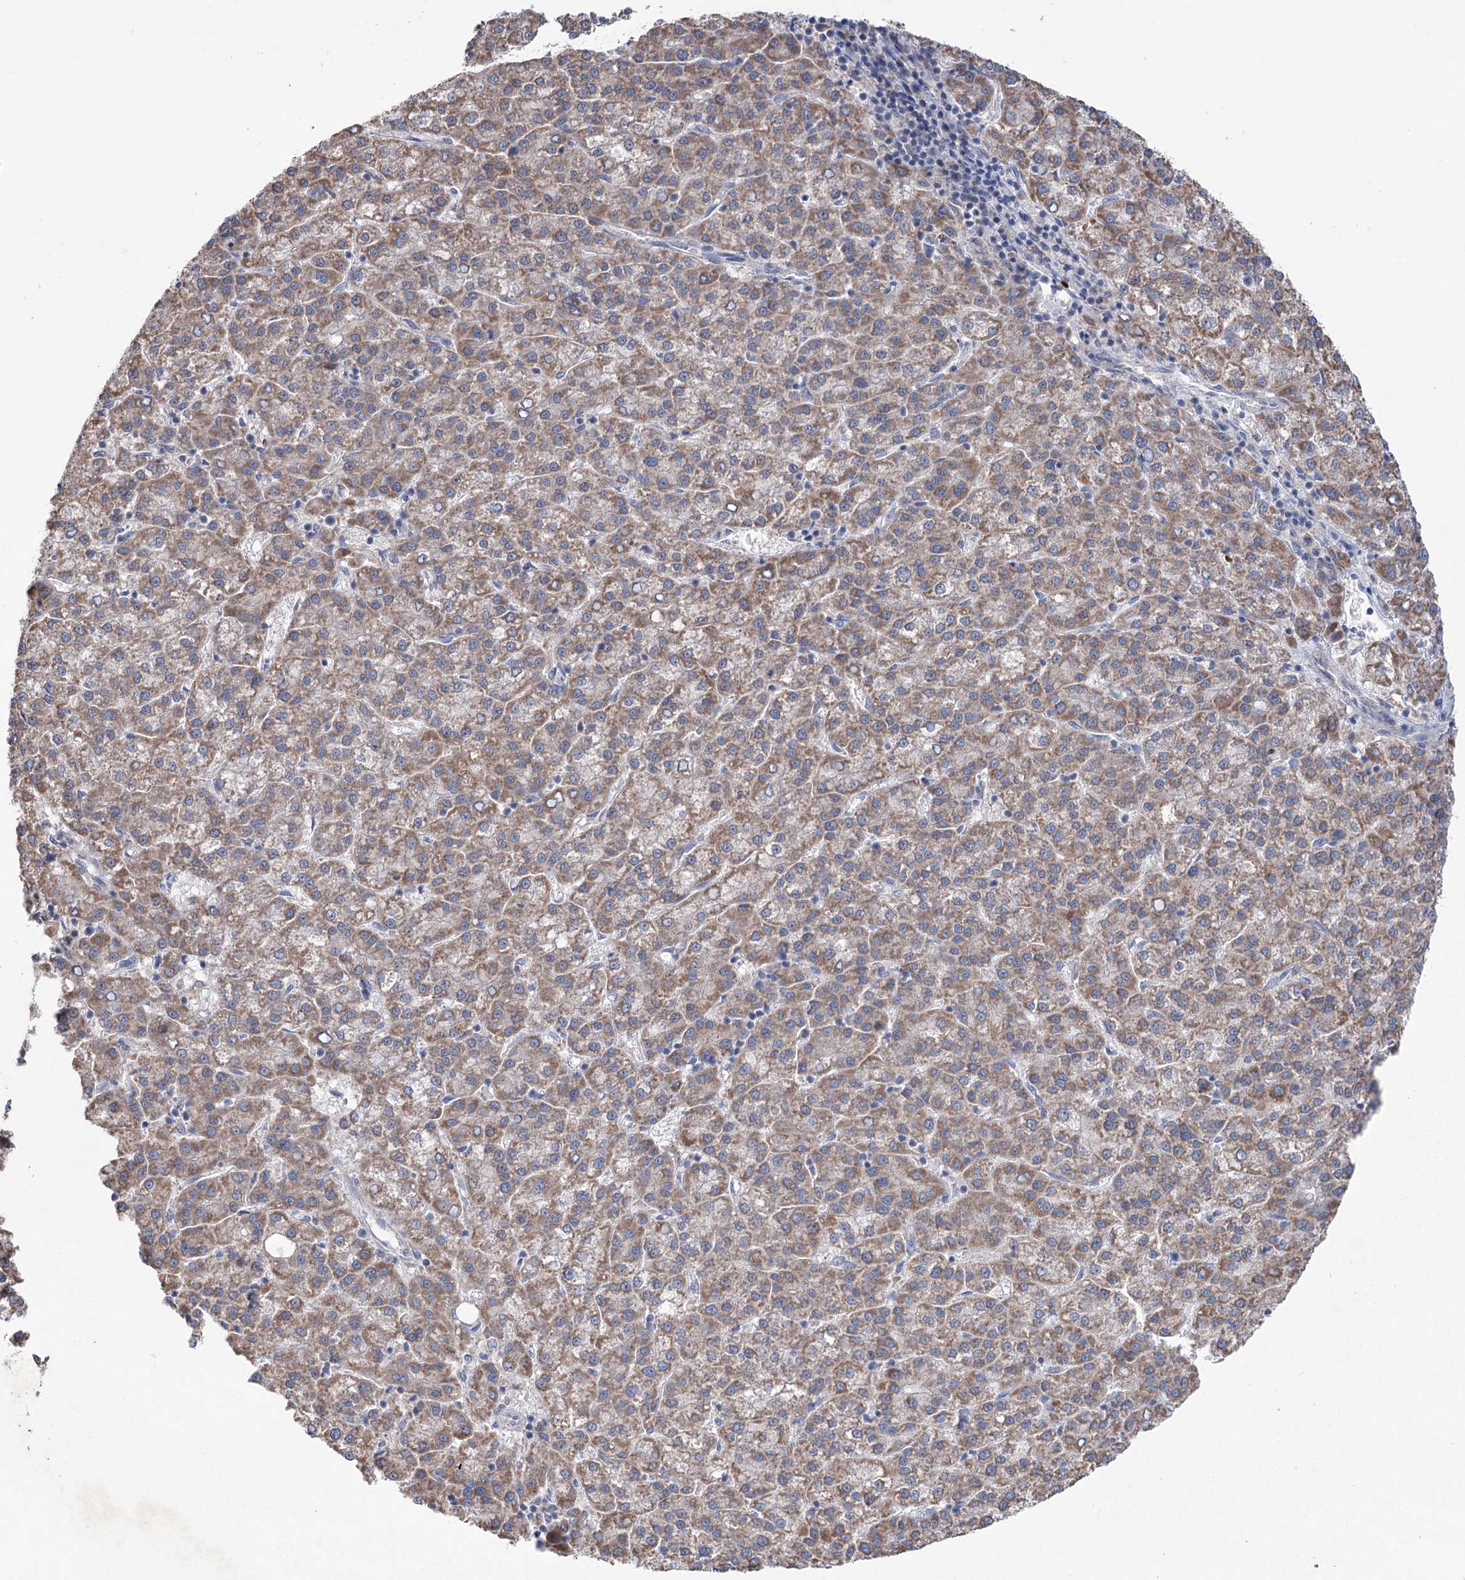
{"staining": {"intensity": "moderate", "quantity": ">75%", "location": "cytoplasmic/membranous"}, "tissue": "liver cancer", "cell_type": "Tumor cells", "image_type": "cancer", "snomed": [{"axis": "morphology", "description": "Carcinoma, Hepatocellular, NOS"}, {"axis": "topography", "description": "Liver"}], "caption": "Immunohistochemistry (IHC) micrograph of human liver cancer stained for a protein (brown), which shows medium levels of moderate cytoplasmic/membranous expression in approximately >75% of tumor cells.", "gene": "MTCH2", "patient": {"sex": "female", "age": 58}}